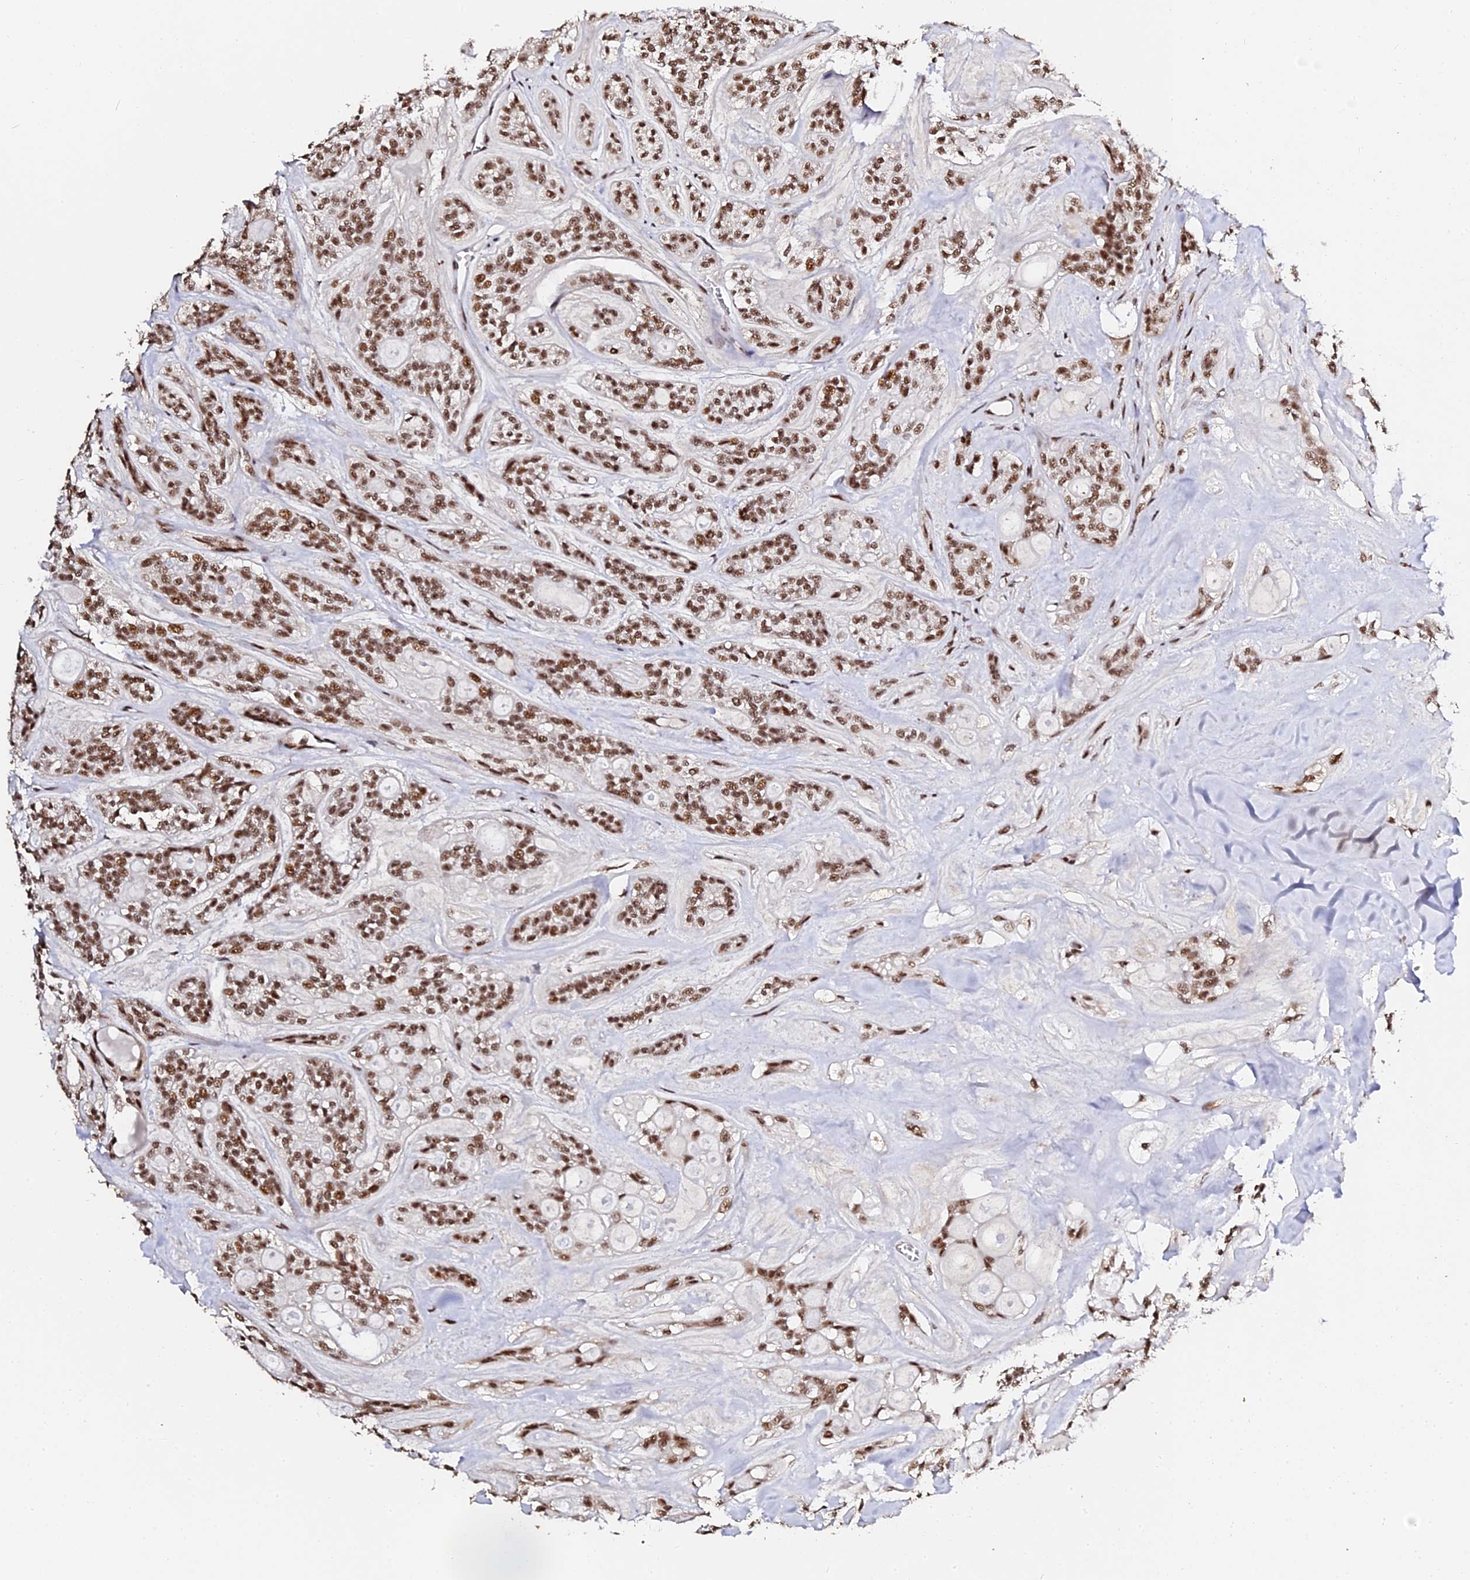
{"staining": {"intensity": "moderate", "quantity": ">75%", "location": "nuclear"}, "tissue": "head and neck cancer", "cell_type": "Tumor cells", "image_type": "cancer", "snomed": [{"axis": "morphology", "description": "Adenocarcinoma, NOS"}, {"axis": "topography", "description": "Head-Neck"}], "caption": "Human head and neck adenocarcinoma stained with a protein marker shows moderate staining in tumor cells.", "gene": "MCRS1", "patient": {"sex": "male", "age": 66}}